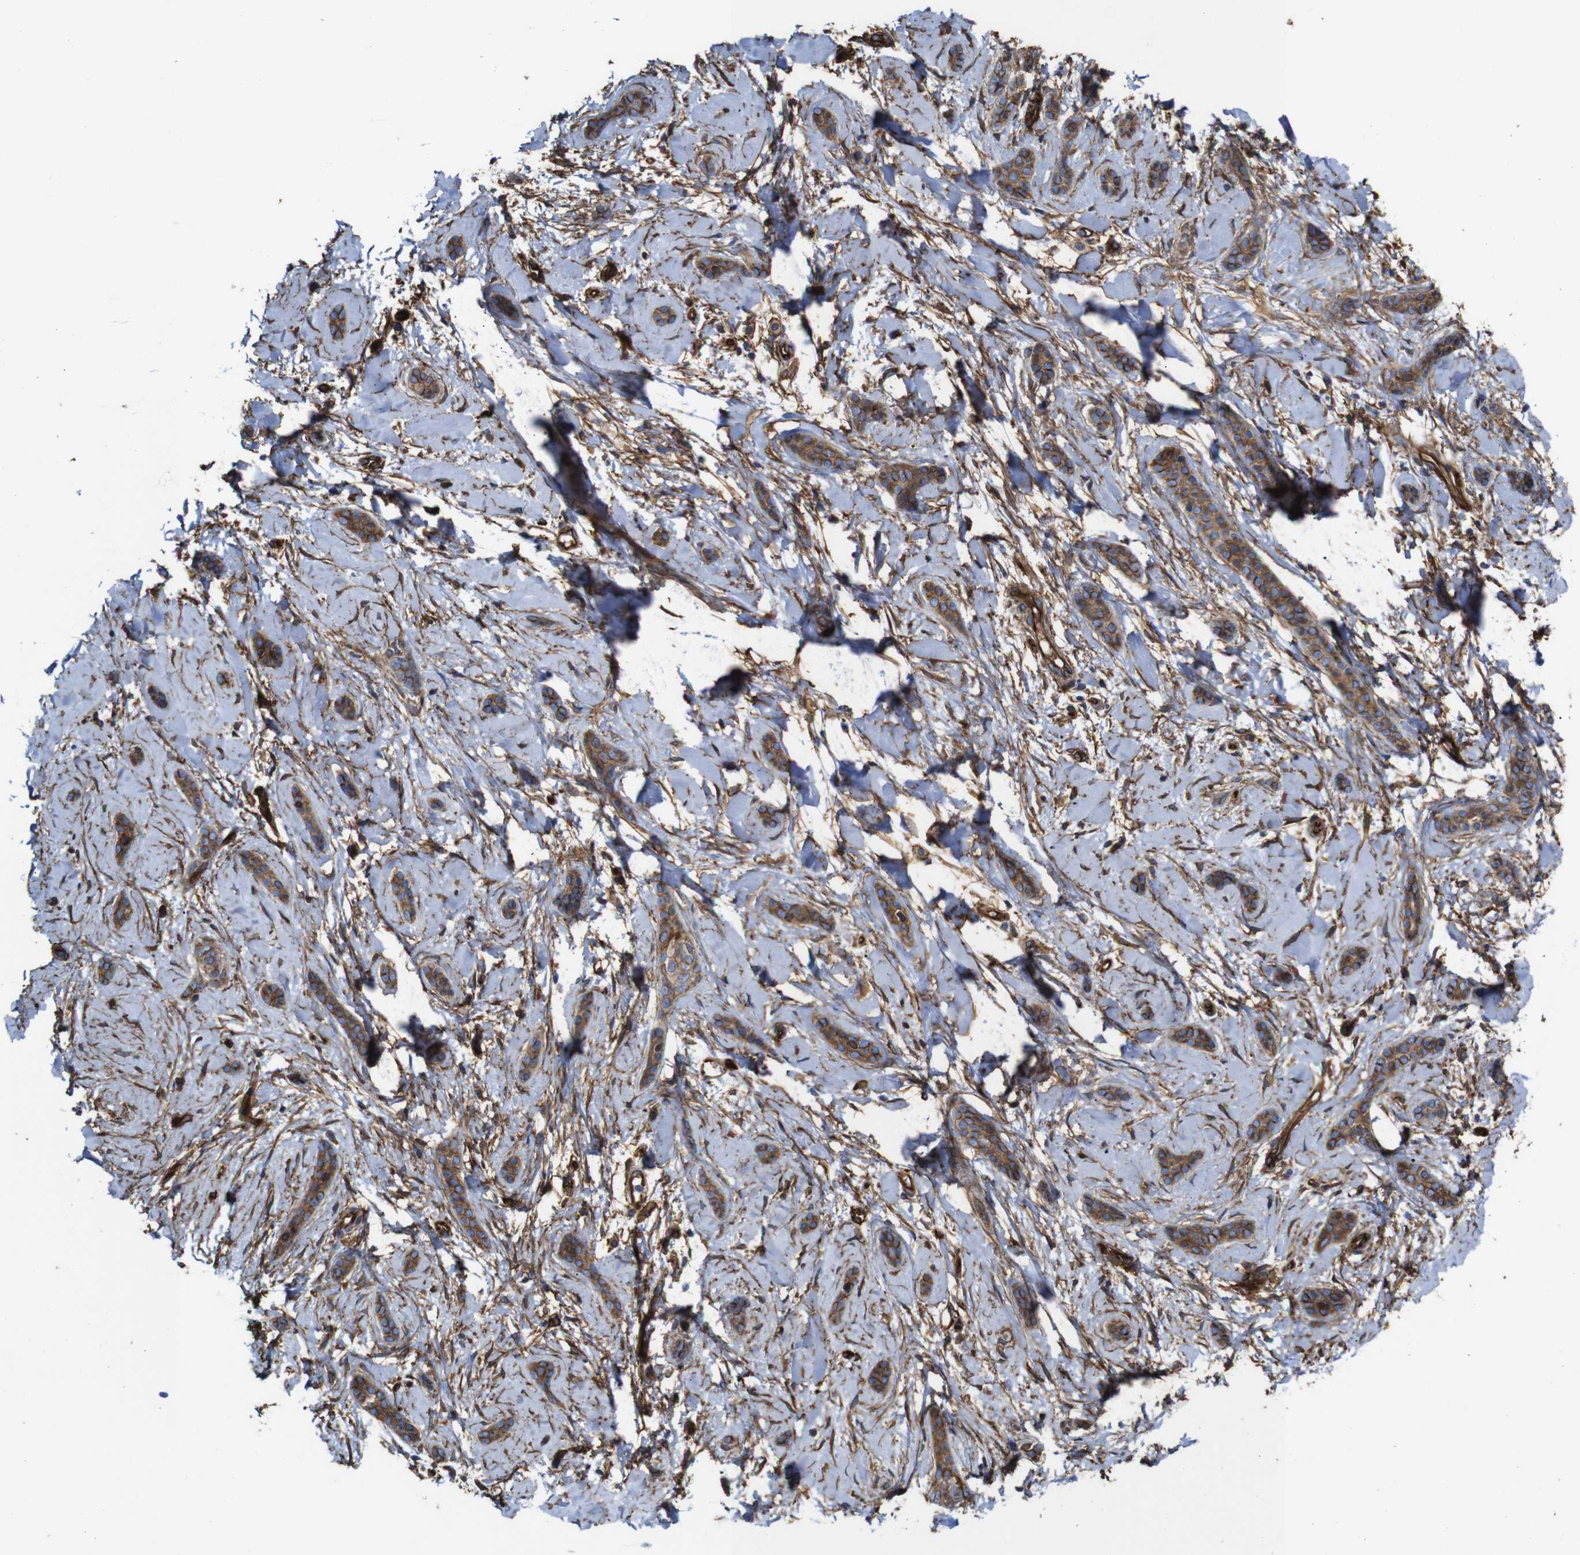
{"staining": {"intensity": "moderate", "quantity": ">75%", "location": "cytoplasmic/membranous"}, "tissue": "skin cancer", "cell_type": "Tumor cells", "image_type": "cancer", "snomed": [{"axis": "morphology", "description": "Basal cell carcinoma"}, {"axis": "morphology", "description": "Adnexal tumor, benign"}, {"axis": "topography", "description": "Skin"}], "caption": "There is medium levels of moderate cytoplasmic/membranous positivity in tumor cells of skin cancer (basal cell carcinoma), as demonstrated by immunohistochemical staining (brown color).", "gene": "SPTBN1", "patient": {"sex": "female", "age": 42}}